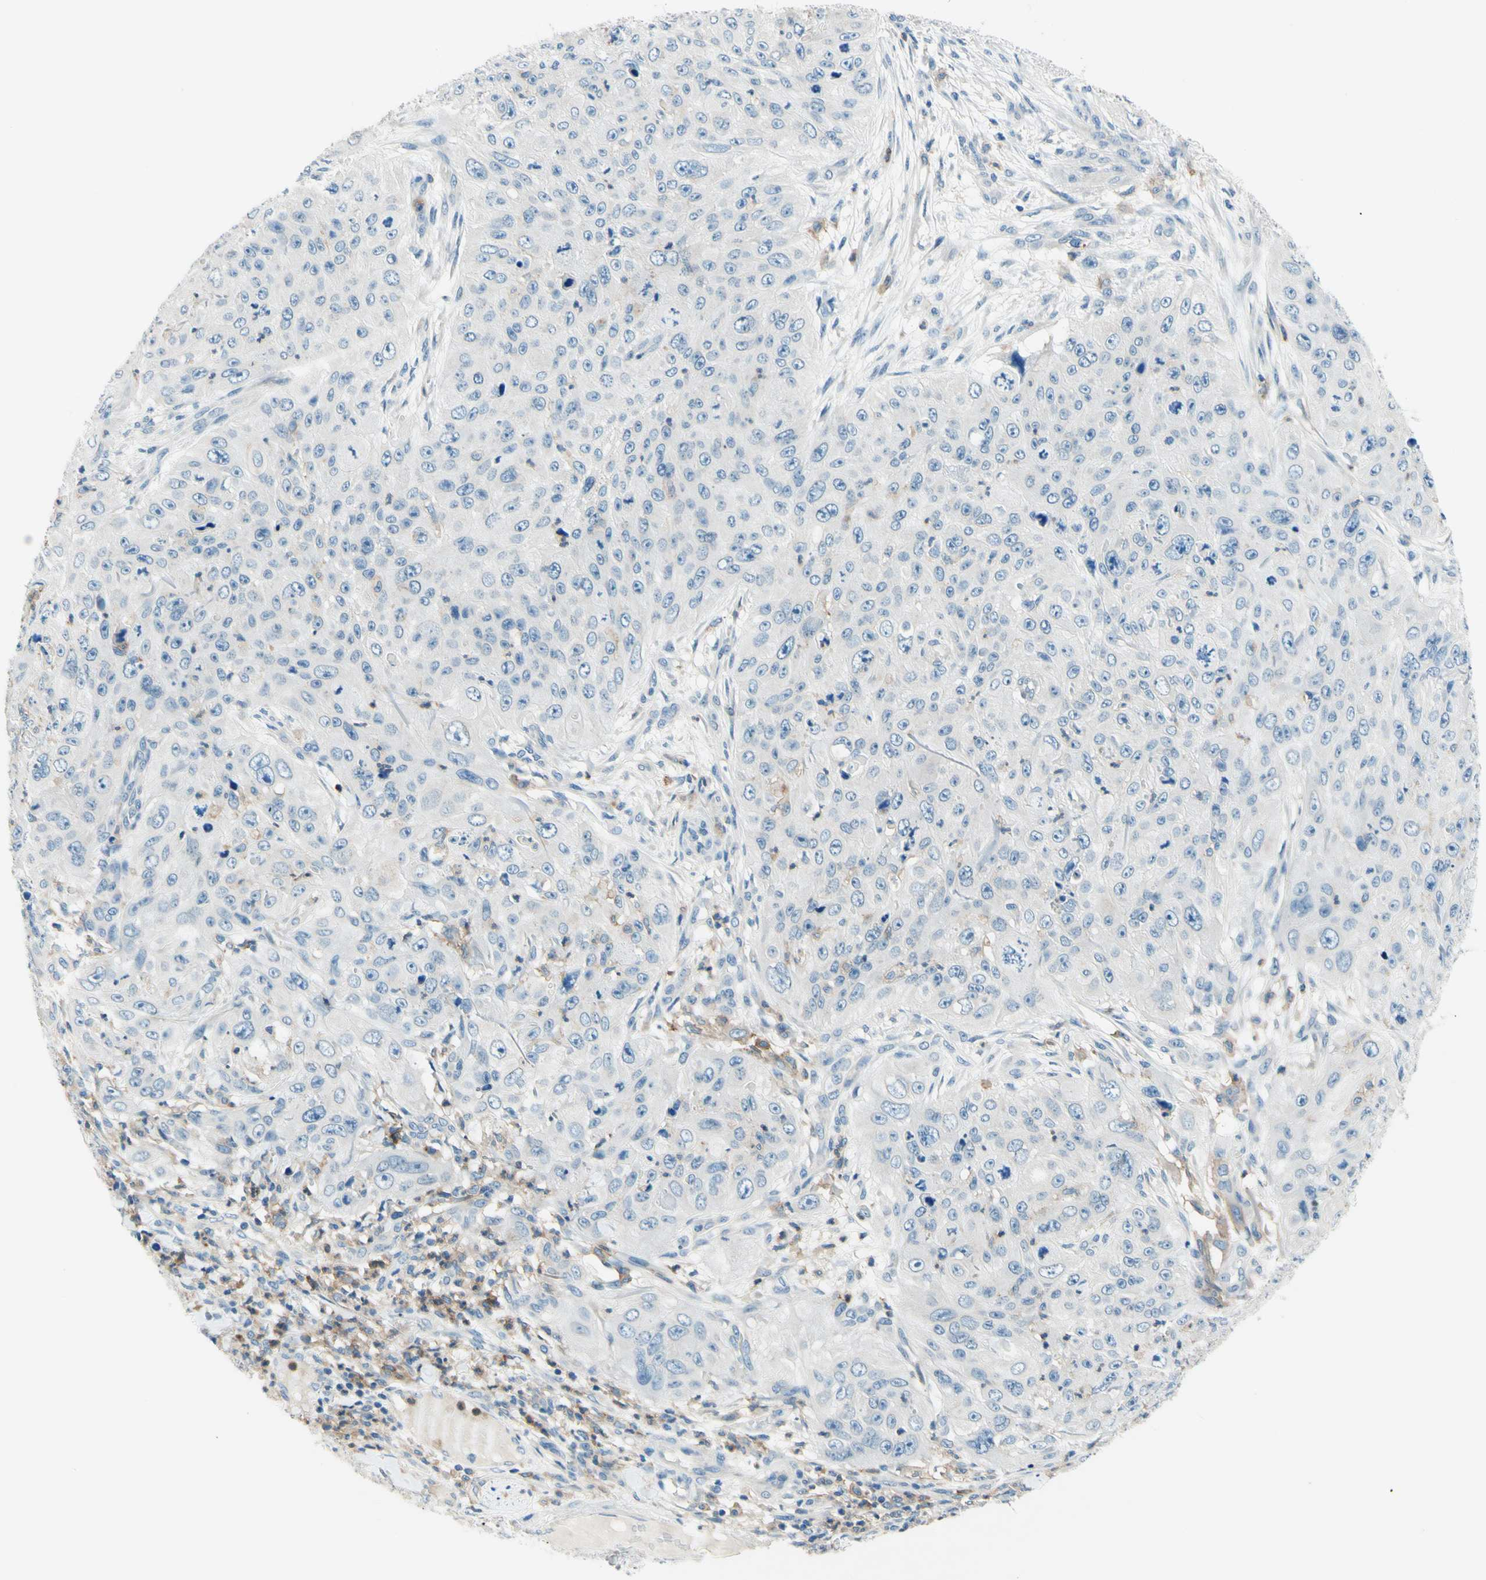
{"staining": {"intensity": "negative", "quantity": "none", "location": "none"}, "tissue": "skin cancer", "cell_type": "Tumor cells", "image_type": "cancer", "snomed": [{"axis": "morphology", "description": "Squamous cell carcinoma, NOS"}, {"axis": "topography", "description": "Skin"}], "caption": "DAB immunohistochemical staining of skin cancer (squamous cell carcinoma) reveals no significant positivity in tumor cells. (DAB IHC with hematoxylin counter stain).", "gene": "SIGLEC9", "patient": {"sex": "female", "age": 80}}